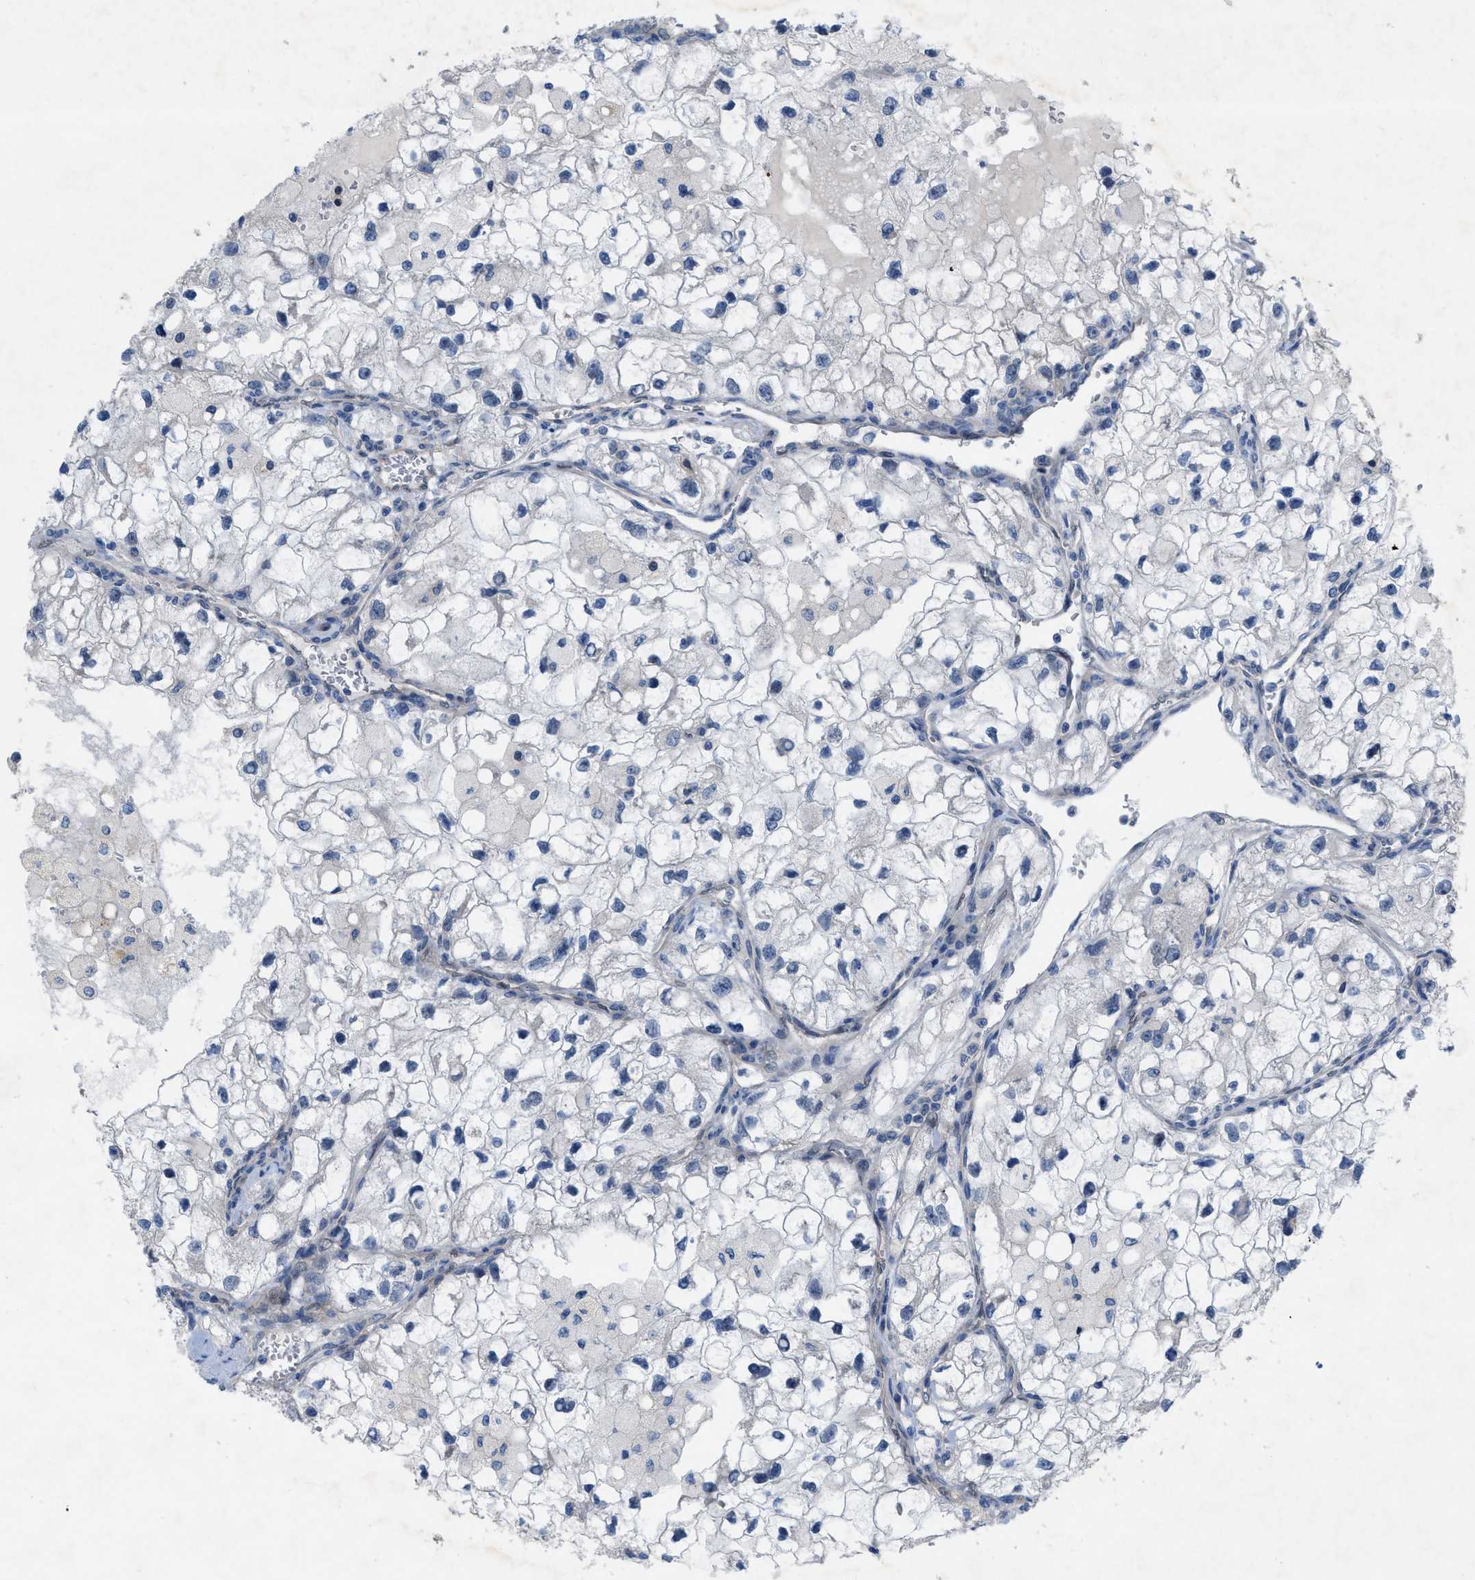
{"staining": {"intensity": "negative", "quantity": "none", "location": "none"}, "tissue": "renal cancer", "cell_type": "Tumor cells", "image_type": "cancer", "snomed": [{"axis": "morphology", "description": "Adenocarcinoma, NOS"}, {"axis": "topography", "description": "Kidney"}], "caption": "IHC micrograph of neoplastic tissue: adenocarcinoma (renal) stained with DAB exhibits no significant protein positivity in tumor cells.", "gene": "NDEL1", "patient": {"sex": "female", "age": 70}}